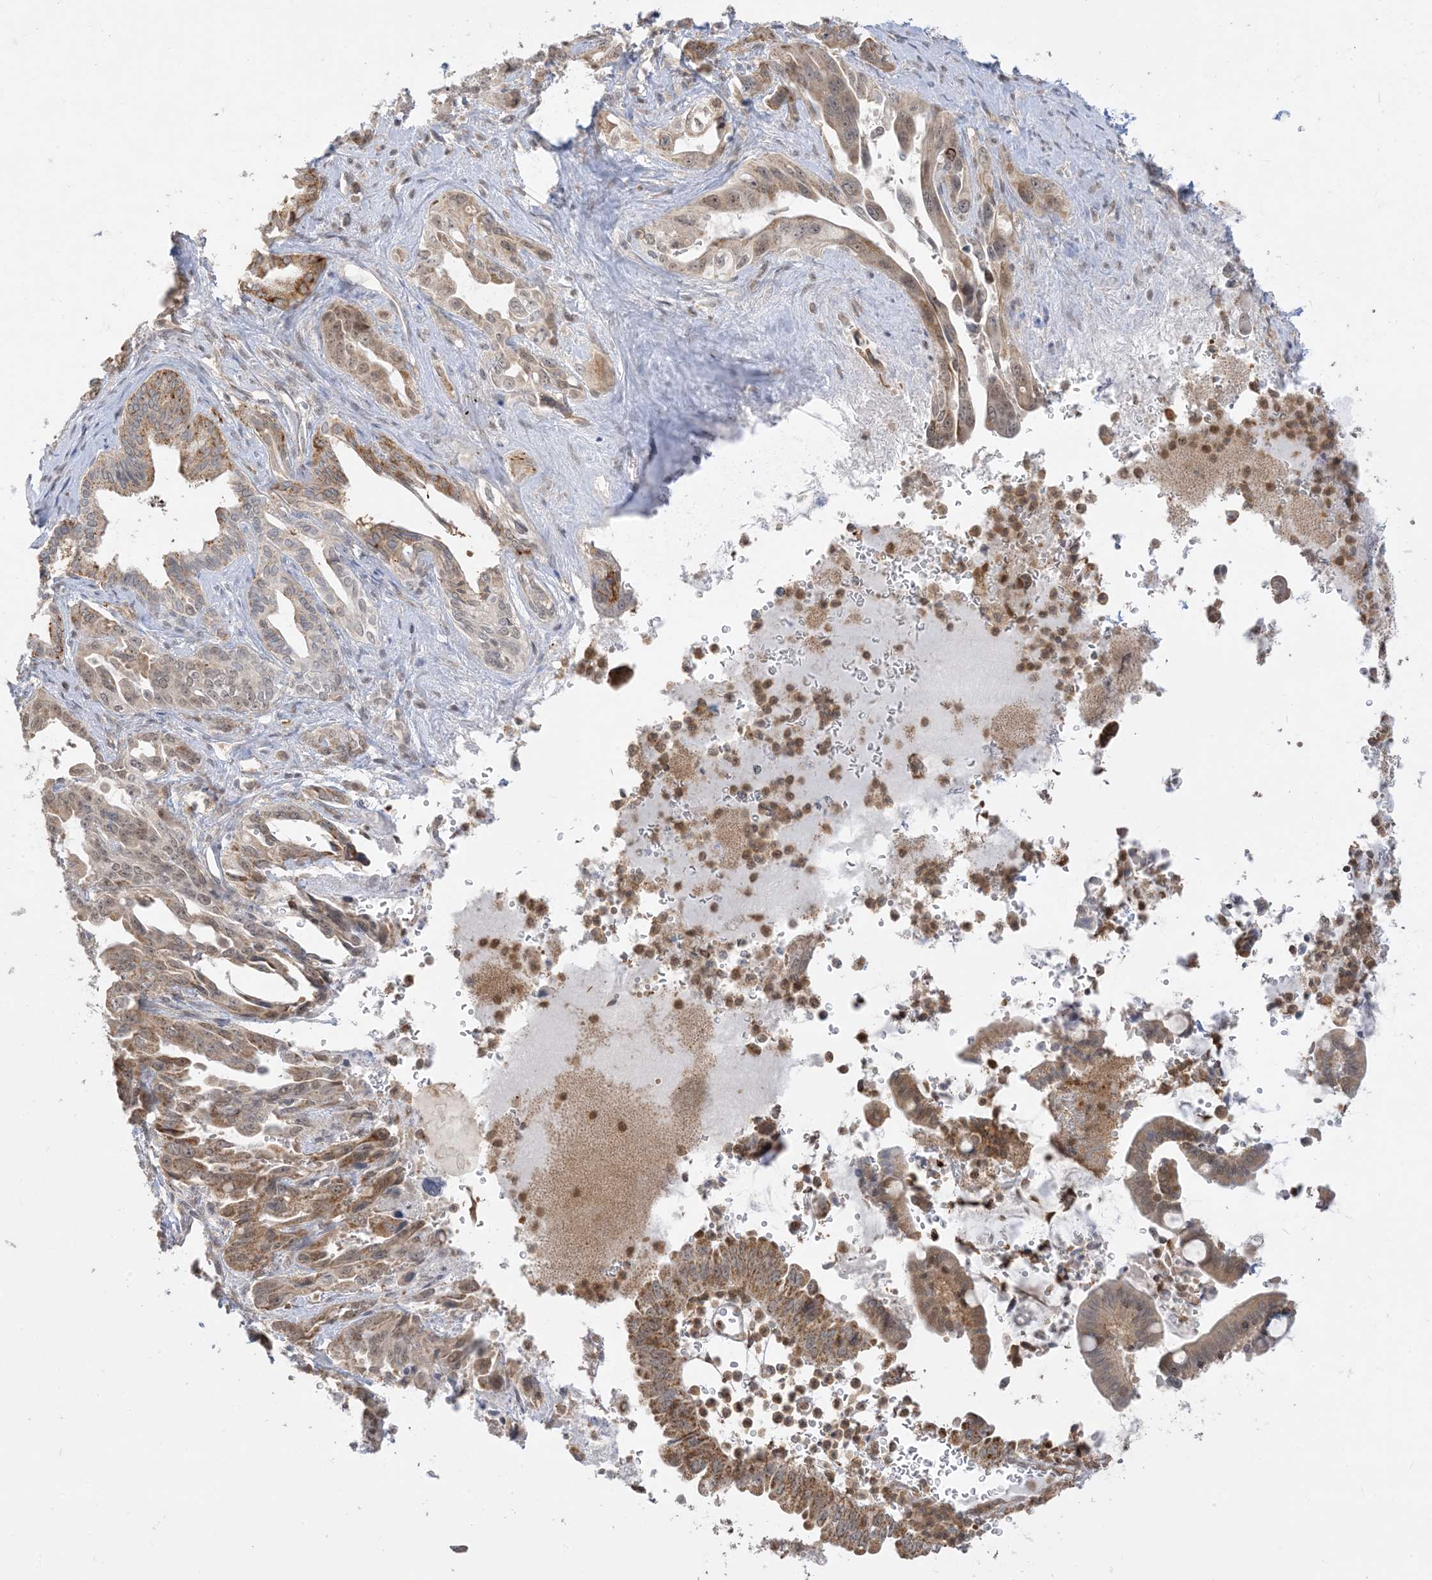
{"staining": {"intensity": "moderate", "quantity": ">75%", "location": "cytoplasmic/membranous"}, "tissue": "pancreatic cancer", "cell_type": "Tumor cells", "image_type": "cancer", "snomed": [{"axis": "morphology", "description": "Adenocarcinoma, NOS"}, {"axis": "topography", "description": "Pancreas"}], "caption": "Protein expression analysis of human pancreatic cancer (adenocarcinoma) reveals moderate cytoplasmic/membranous expression in approximately >75% of tumor cells. (Stains: DAB (3,3'-diaminobenzidine) in brown, nuclei in blue, Microscopy: brightfield microscopy at high magnification).", "gene": "KANSL3", "patient": {"sex": "male", "age": 70}}